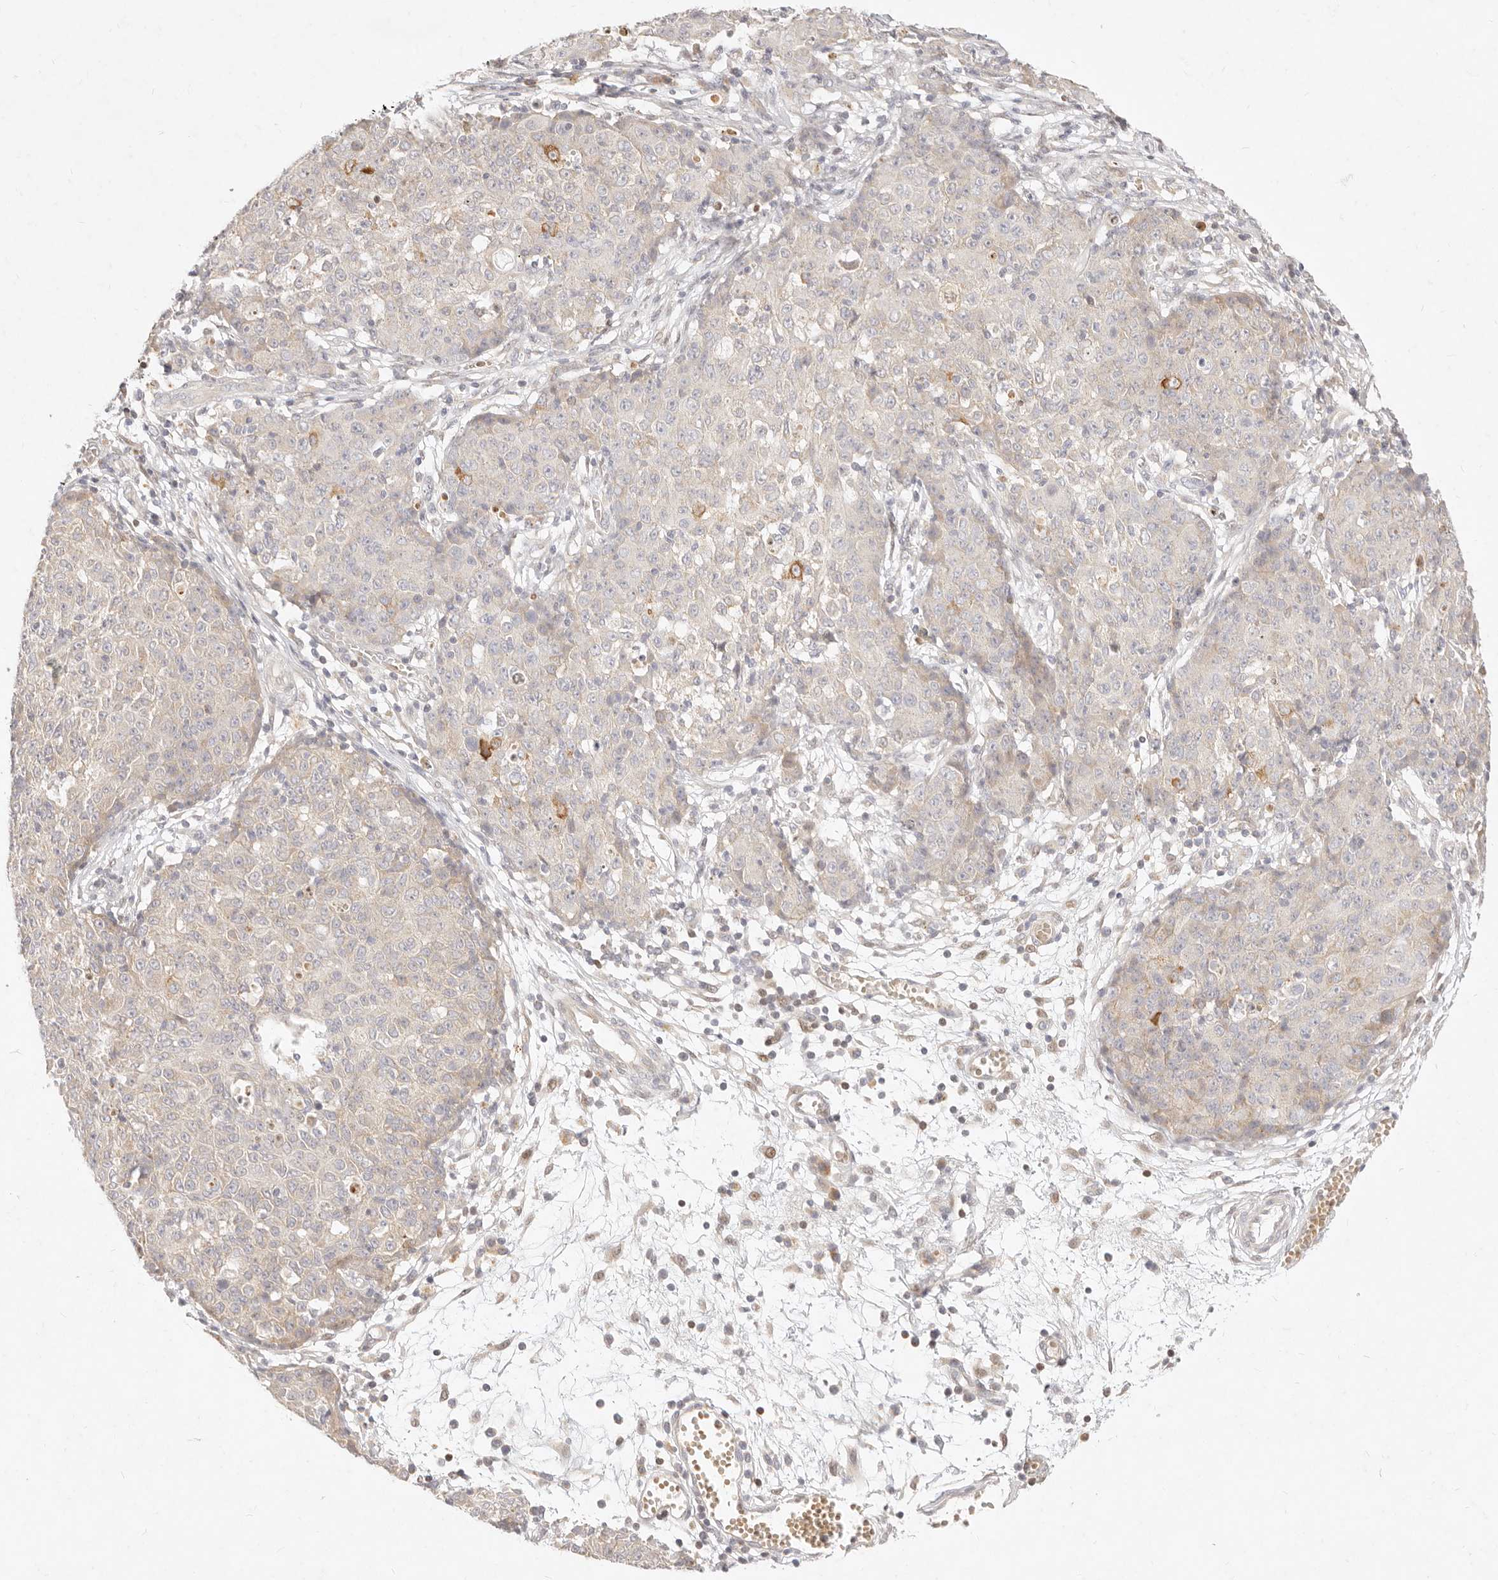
{"staining": {"intensity": "moderate", "quantity": "<25%", "location": "cytoplasmic/membranous"}, "tissue": "ovarian cancer", "cell_type": "Tumor cells", "image_type": "cancer", "snomed": [{"axis": "morphology", "description": "Carcinoma, endometroid"}, {"axis": "topography", "description": "Ovary"}], "caption": "Ovarian cancer (endometroid carcinoma) stained with a brown dye exhibits moderate cytoplasmic/membranous positive staining in approximately <25% of tumor cells.", "gene": "ASCL3", "patient": {"sex": "female", "age": 42}}